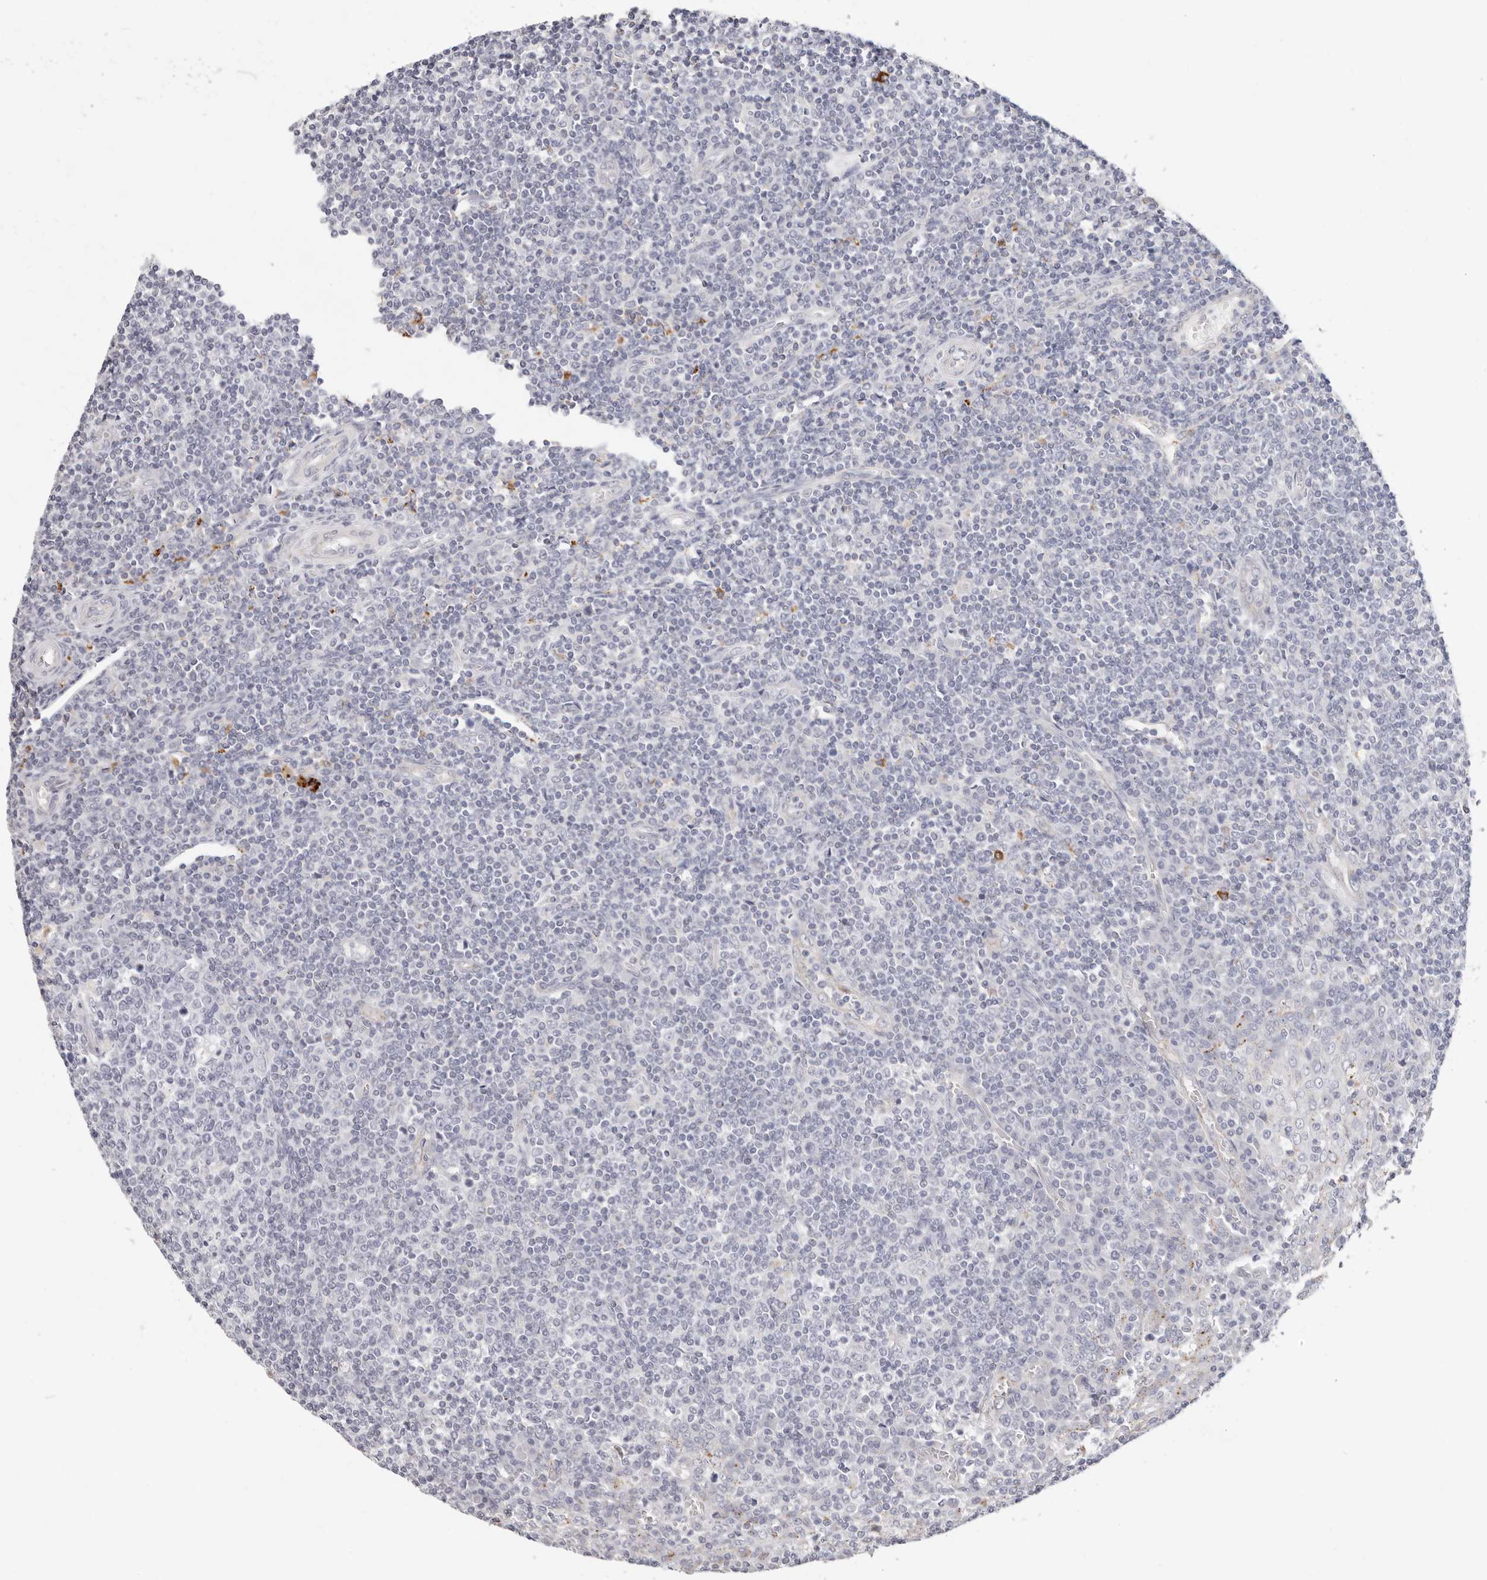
{"staining": {"intensity": "negative", "quantity": "none", "location": "none"}, "tissue": "tonsil", "cell_type": "Germinal center cells", "image_type": "normal", "snomed": [{"axis": "morphology", "description": "Normal tissue, NOS"}, {"axis": "topography", "description": "Tonsil"}], "caption": "This photomicrograph is of unremarkable tonsil stained with IHC to label a protein in brown with the nuclei are counter-stained blue. There is no staining in germinal center cells. The staining is performed using DAB (3,3'-diaminobenzidine) brown chromogen with nuclei counter-stained in using hematoxylin.", "gene": "STKLD1", "patient": {"sex": "female", "age": 19}}